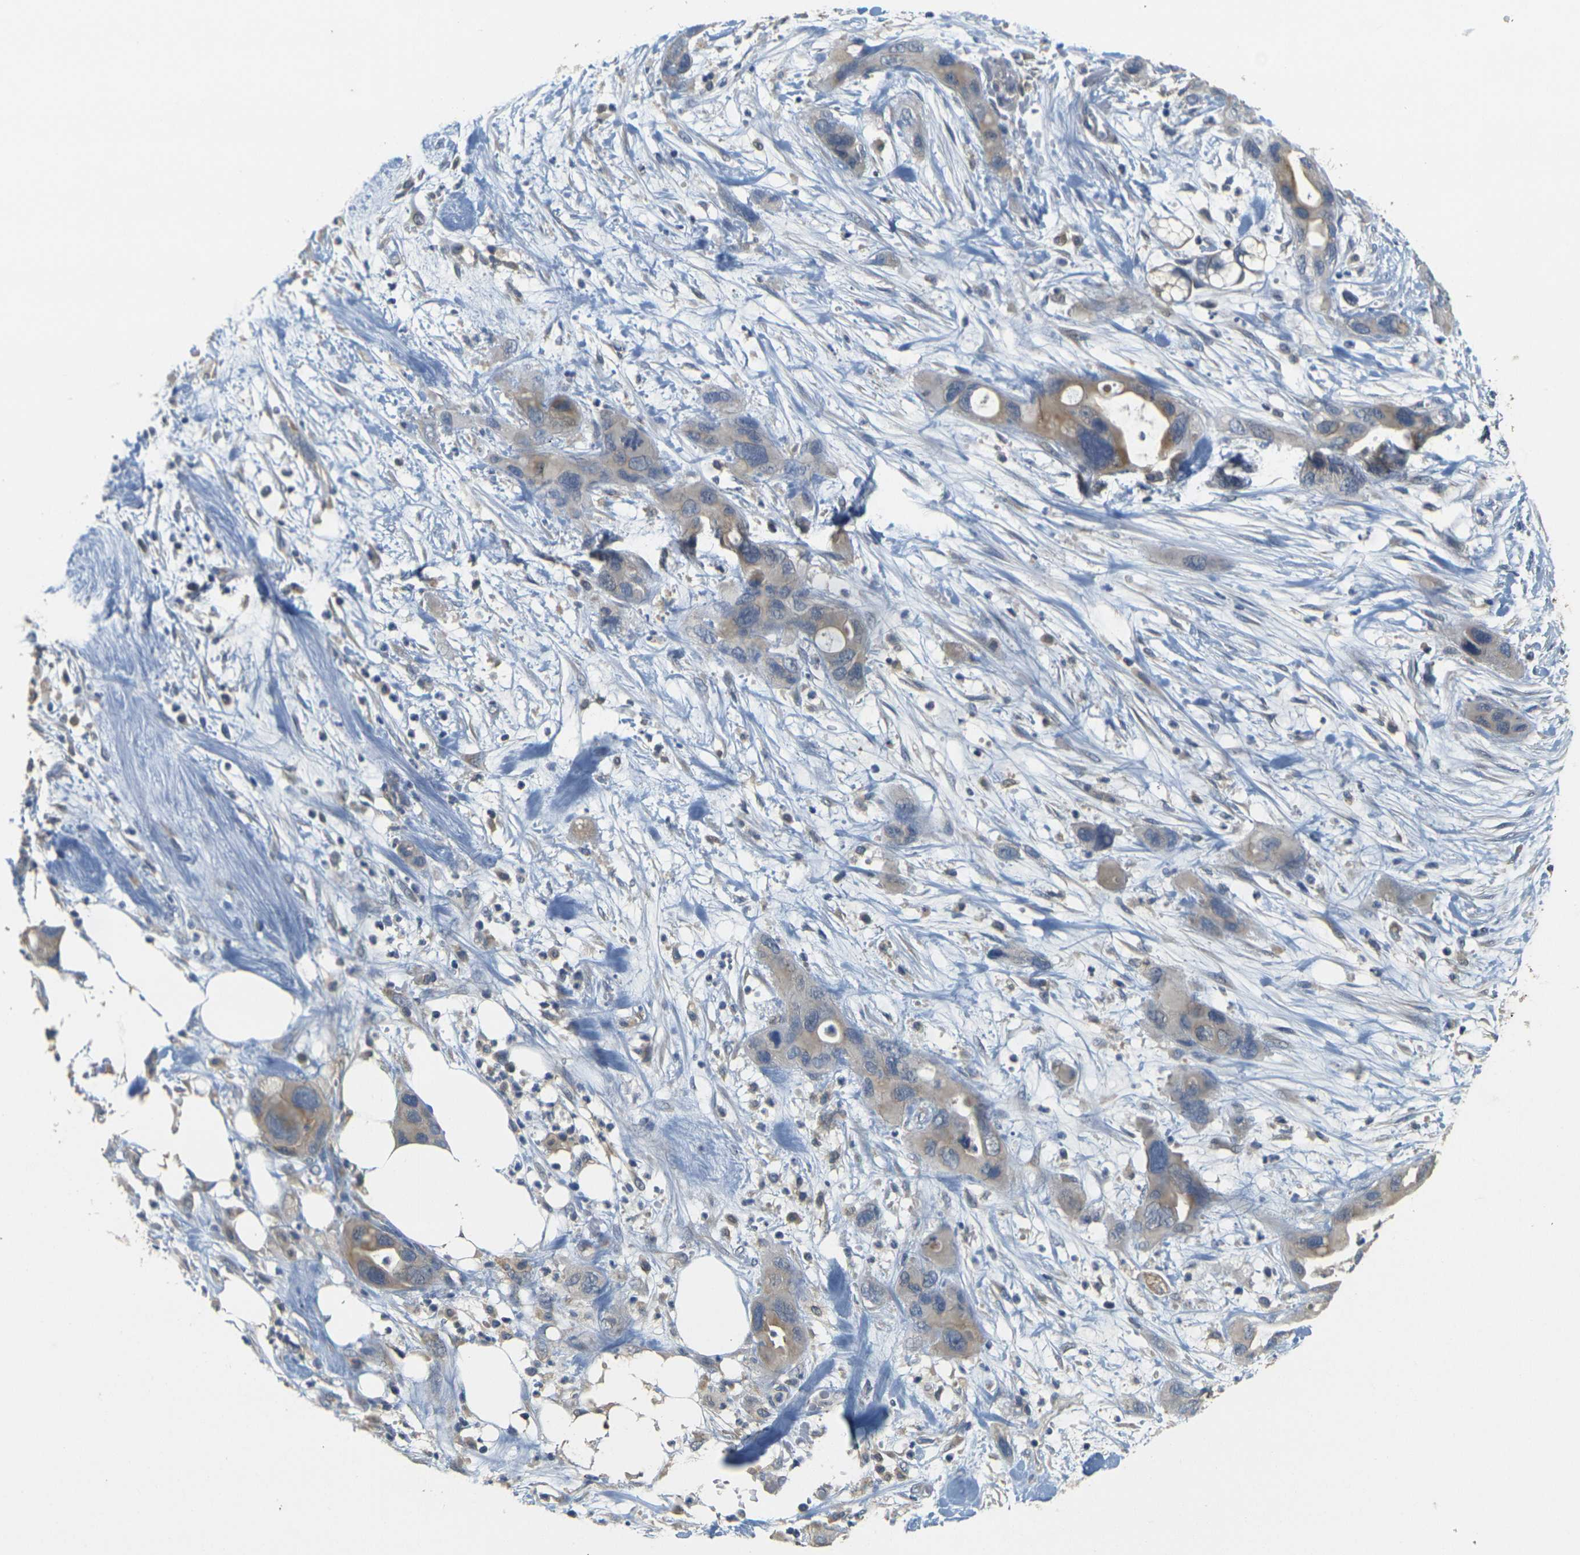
{"staining": {"intensity": "weak", "quantity": ">75%", "location": "cytoplasmic/membranous"}, "tissue": "pancreatic cancer", "cell_type": "Tumor cells", "image_type": "cancer", "snomed": [{"axis": "morphology", "description": "Adenocarcinoma, NOS"}, {"axis": "topography", "description": "Pancreas"}], "caption": "DAB (3,3'-diaminobenzidine) immunohistochemical staining of human pancreatic cancer displays weak cytoplasmic/membranous protein staining in about >75% of tumor cells. (DAB (3,3'-diaminobenzidine) IHC, brown staining for protein, blue staining for nuclei).", "gene": "GDAP1", "patient": {"sex": "female", "age": 71}}